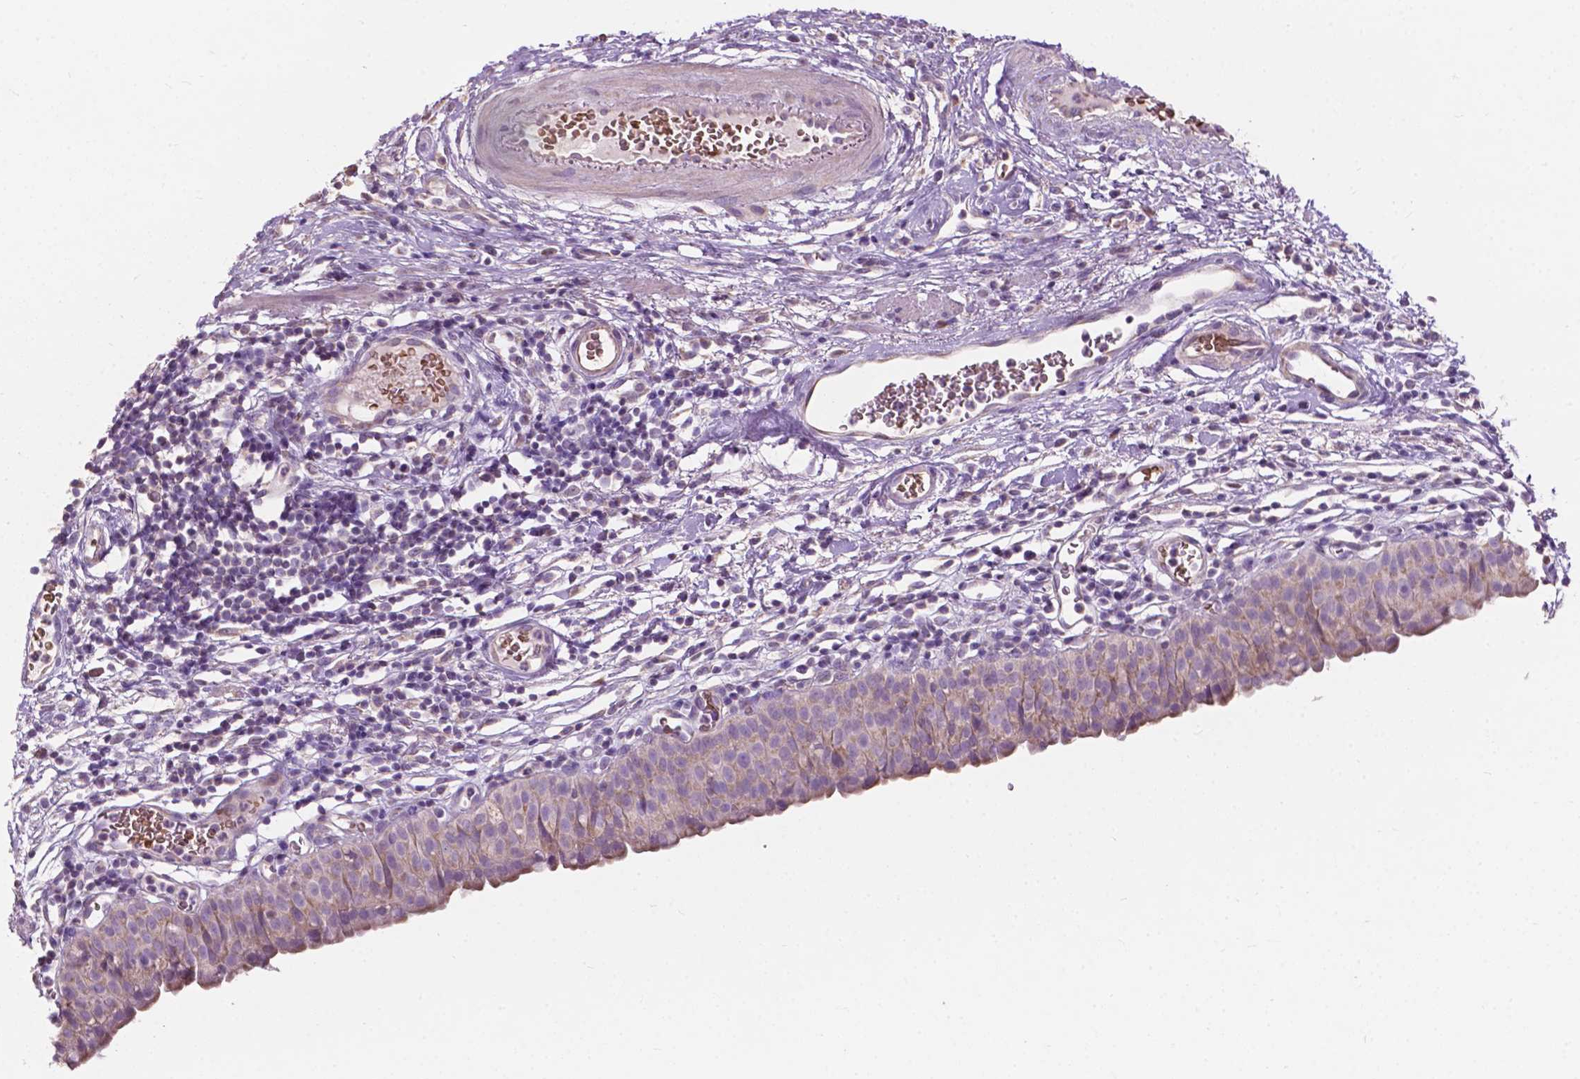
{"staining": {"intensity": "weak", "quantity": "<25%", "location": "cytoplasmic/membranous"}, "tissue": "urinary bladder", "cell_type": "Urothelial cells", "image_type": "normal", "snomed": [{"axis": "morphology", "description": "Normal tissue, NOS"}, {"axis": "morphology", "description": "Inflammation, NOS"}, {"axis": "topography", "description": "Urinary bladder"}], "caption": "IHC image of unremarkable urinary bladder stained for a protein (brown), which exhibits no expression in urothelial cells. Brightfield microscopy of immunohistochemistry (IHC) stained with DAB (brown) and hematoxylin (blue), captured at high magnification.", "gene": "NDUFS1", "patient": {"sex": "male", "age": 57}}